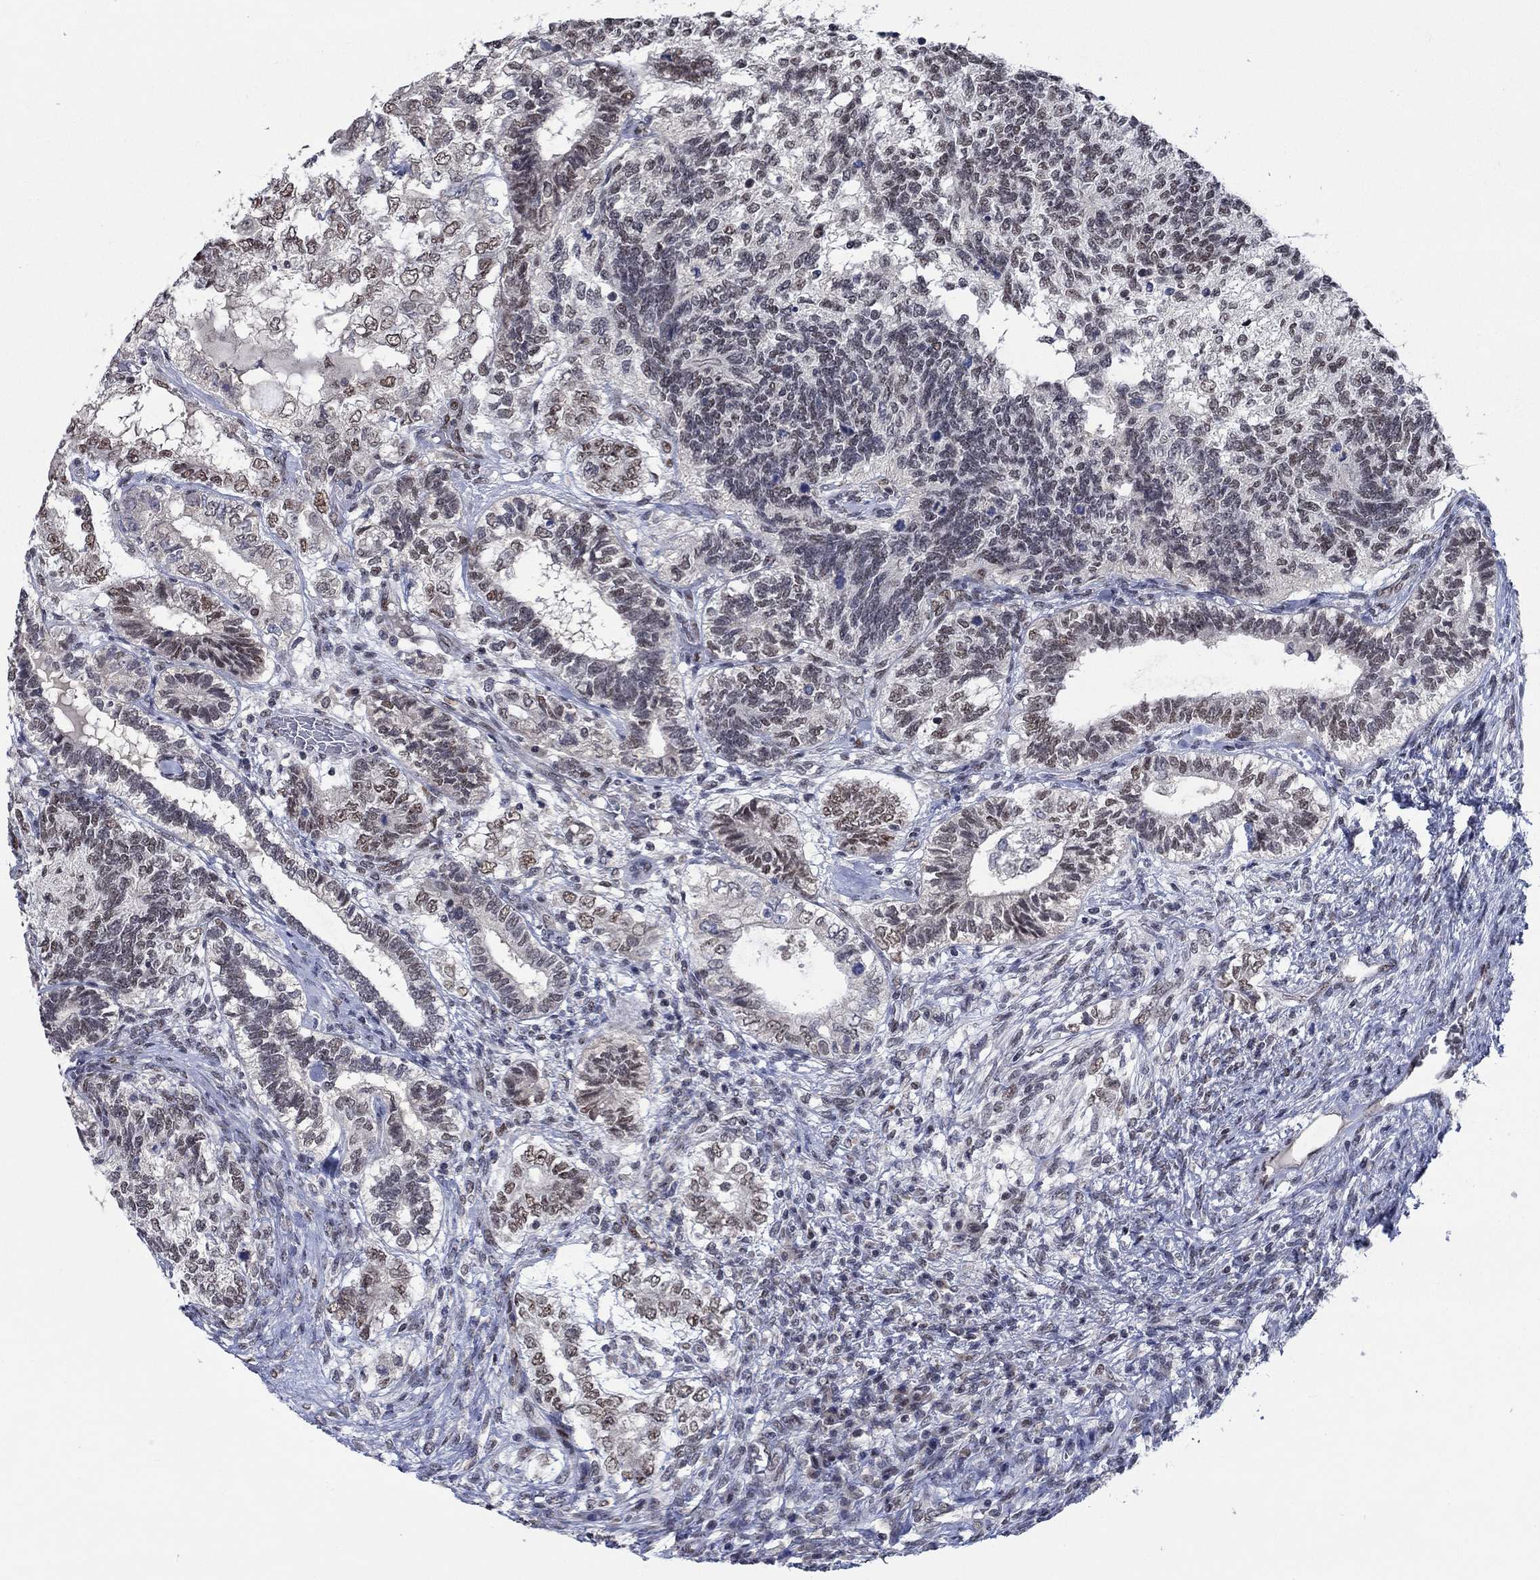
{"staining": {"intensity": "moderate", "quantity": "<25%", "location": "nuclear"}, "tissue": "testis cancer", "cell_type": "Tumor cells", "image_type": "cancer", "snomed": [{"axis": "morphology", "description": "Seminoma, NOS"}, {"axis": "morphology", "description": "Carcinoma, Embryonal, NOS"}, {"axis": "topography", "description": "Testis"}], "caption": "Protein expression analysis of testis seminoma demonstrates moderate nuclear staining in approximately <25% of tumor cells.", "gene": "HTN1", "patient": {"sex": "male", "age": 41}}